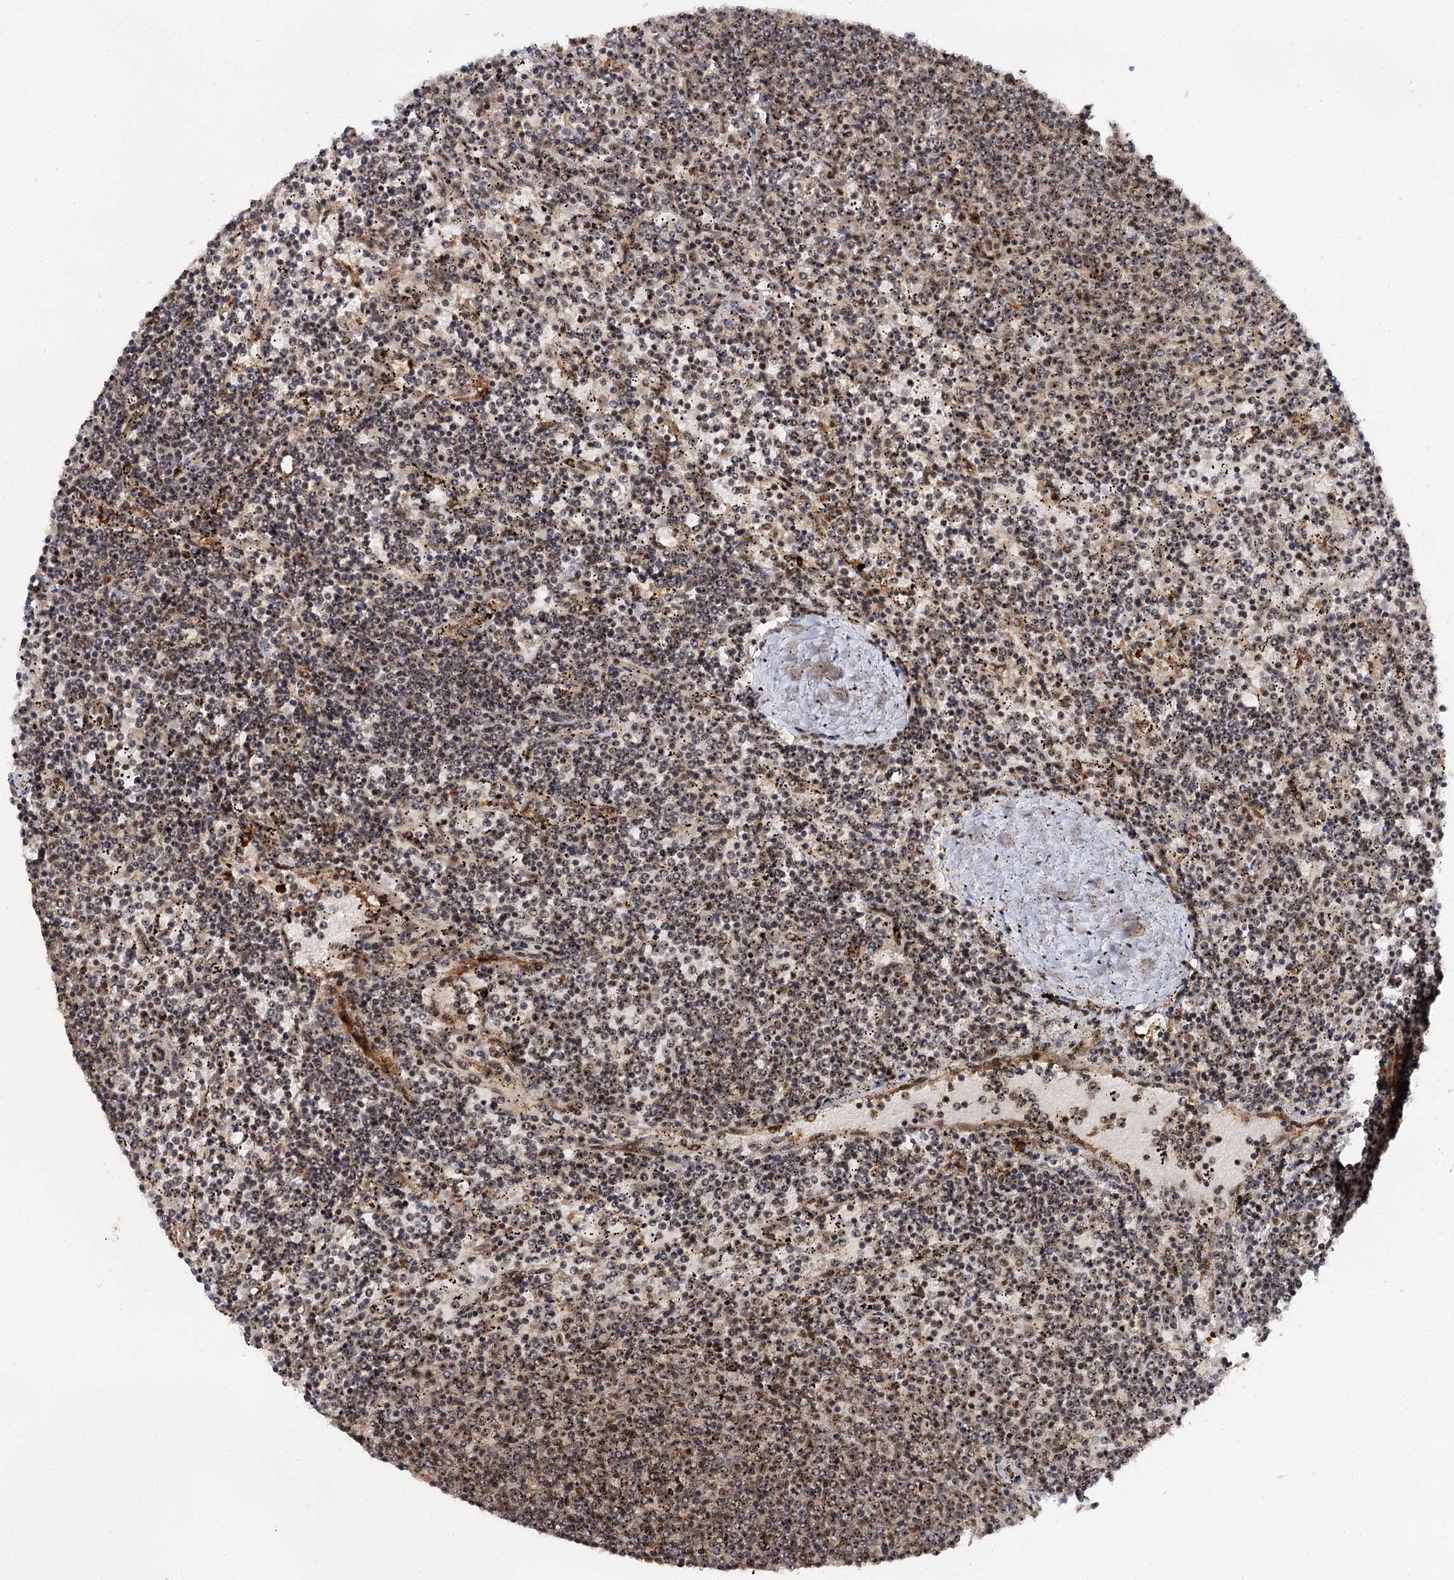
{"staining": {"intensity": "moderate", "quantity": ">75%", "location": "nuclear"}, "tissue": "lymphoma", "cell_type": "Tumor cells", "image_type": "cancer", "snomed": [{"axis": "morphology", "description": "Malignant lymphoma, non-Hodgkin's type, Low grade"}, {"axis": "topography", "description": "Spleen"}], "caption": "Immunohistochemistry (IHC) micrograph of neoplastic tissue: lymphoma stained using immunohistochemistry (IHC) displays medium levels of moderate protein expression localized specifically in the nuclear of tumor cells, appearing as a nuclear brown color.", "gene": "BUD13", "patient": {"sex": "female", "age": 50}}